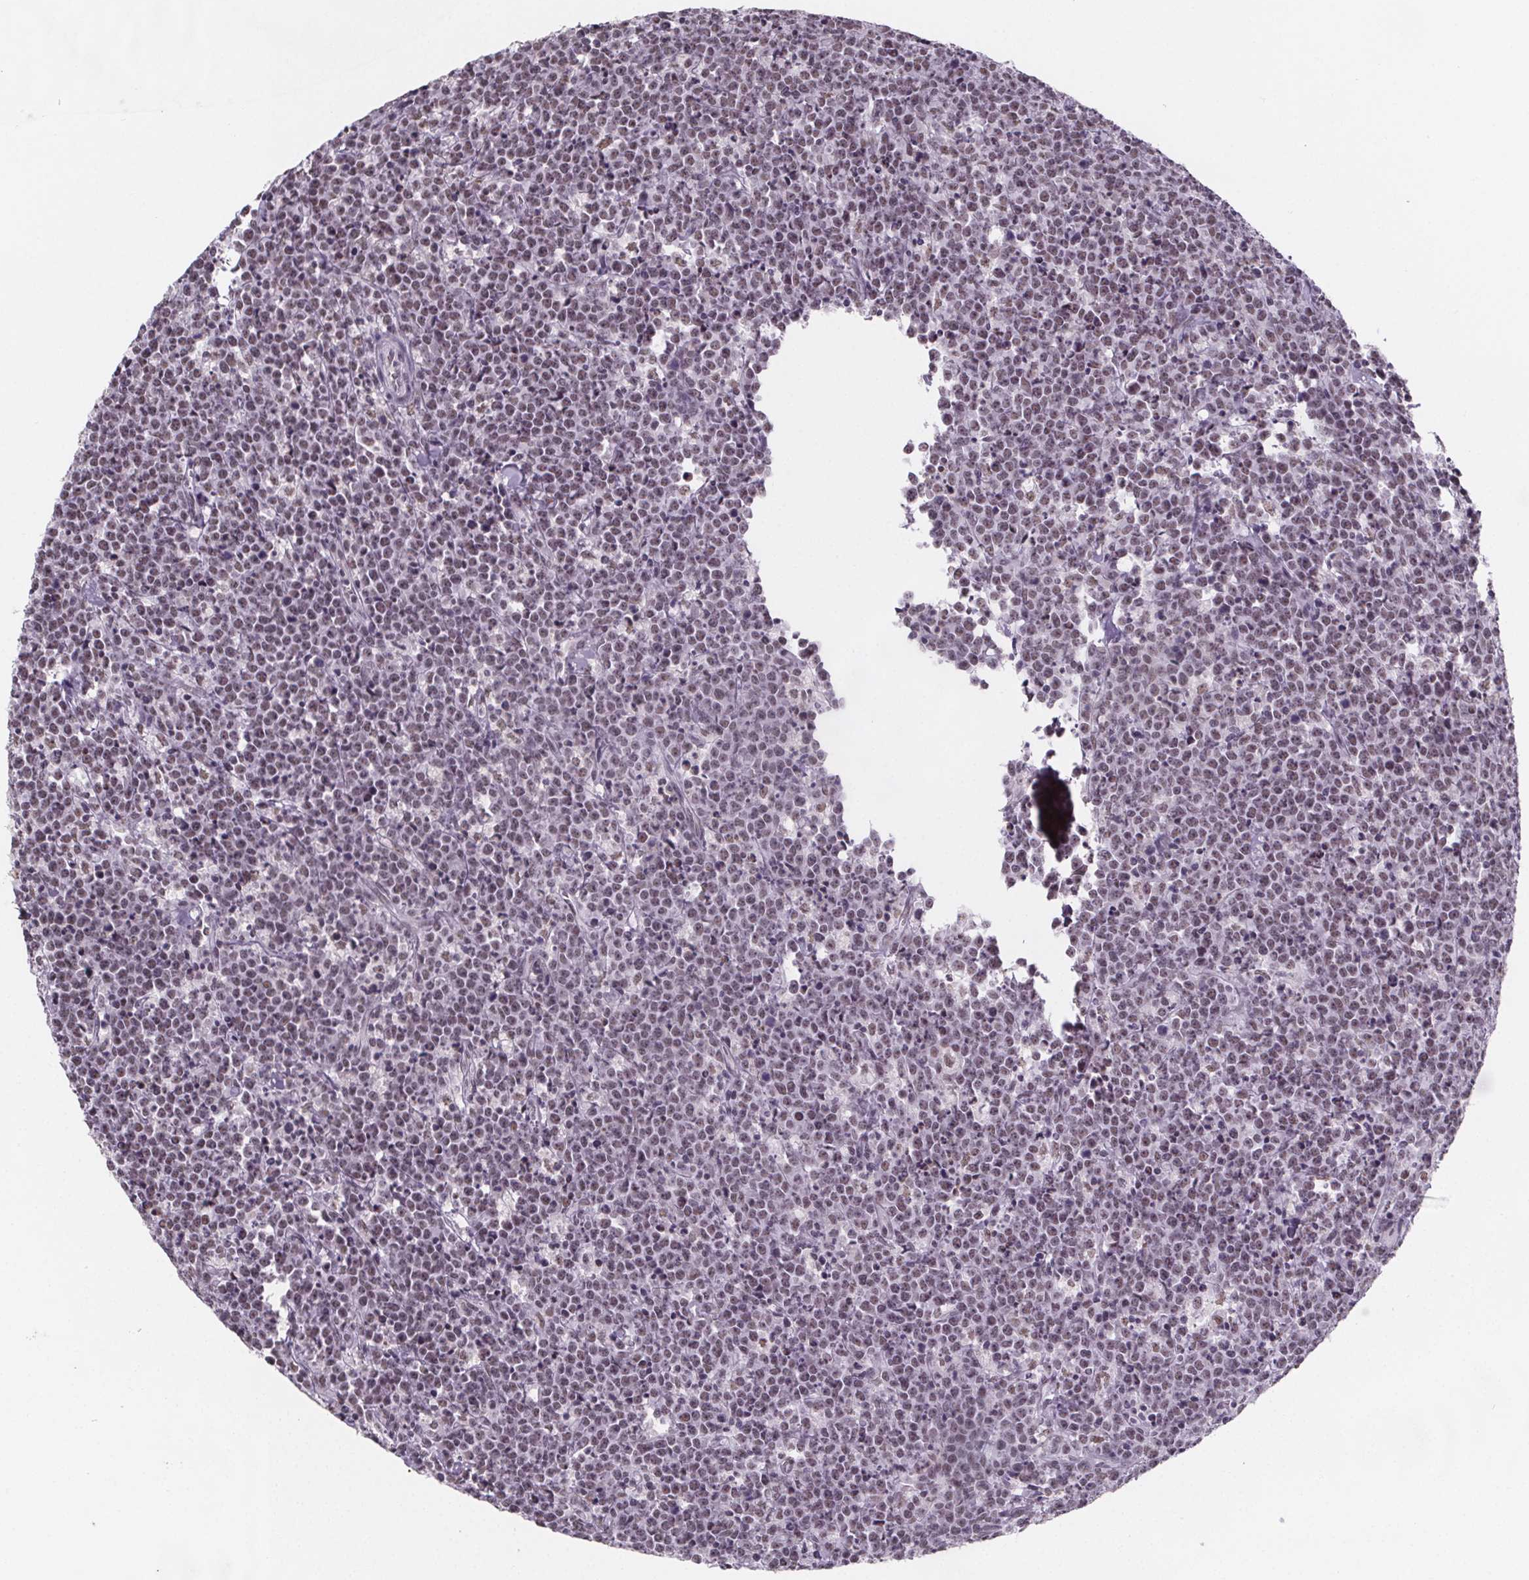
{"staining": {"intensity": "weak", "quantity": "25%-75%", "location": "nuclear"}, "tissue": "lymphoma", "cell_type": "Tumor cells", "image_type": "cancer", "snomed": [{"axis": "morphology", "description": "Malignant lymphoma, non-Hodgkin's type, High grade"}, {"axis": "topography", "description": "Small intestine"}], "caption": "DAB (3,3'-diaminobenzidine) immunohistochemical staining of high-grade malignant lymphoma, non-Hodgkin's type shows weak nuclear protein staining in about 25%-75% of tumor cells.", "gene": "ZNF572", "patient": {"sex": "female", "age": 56}}